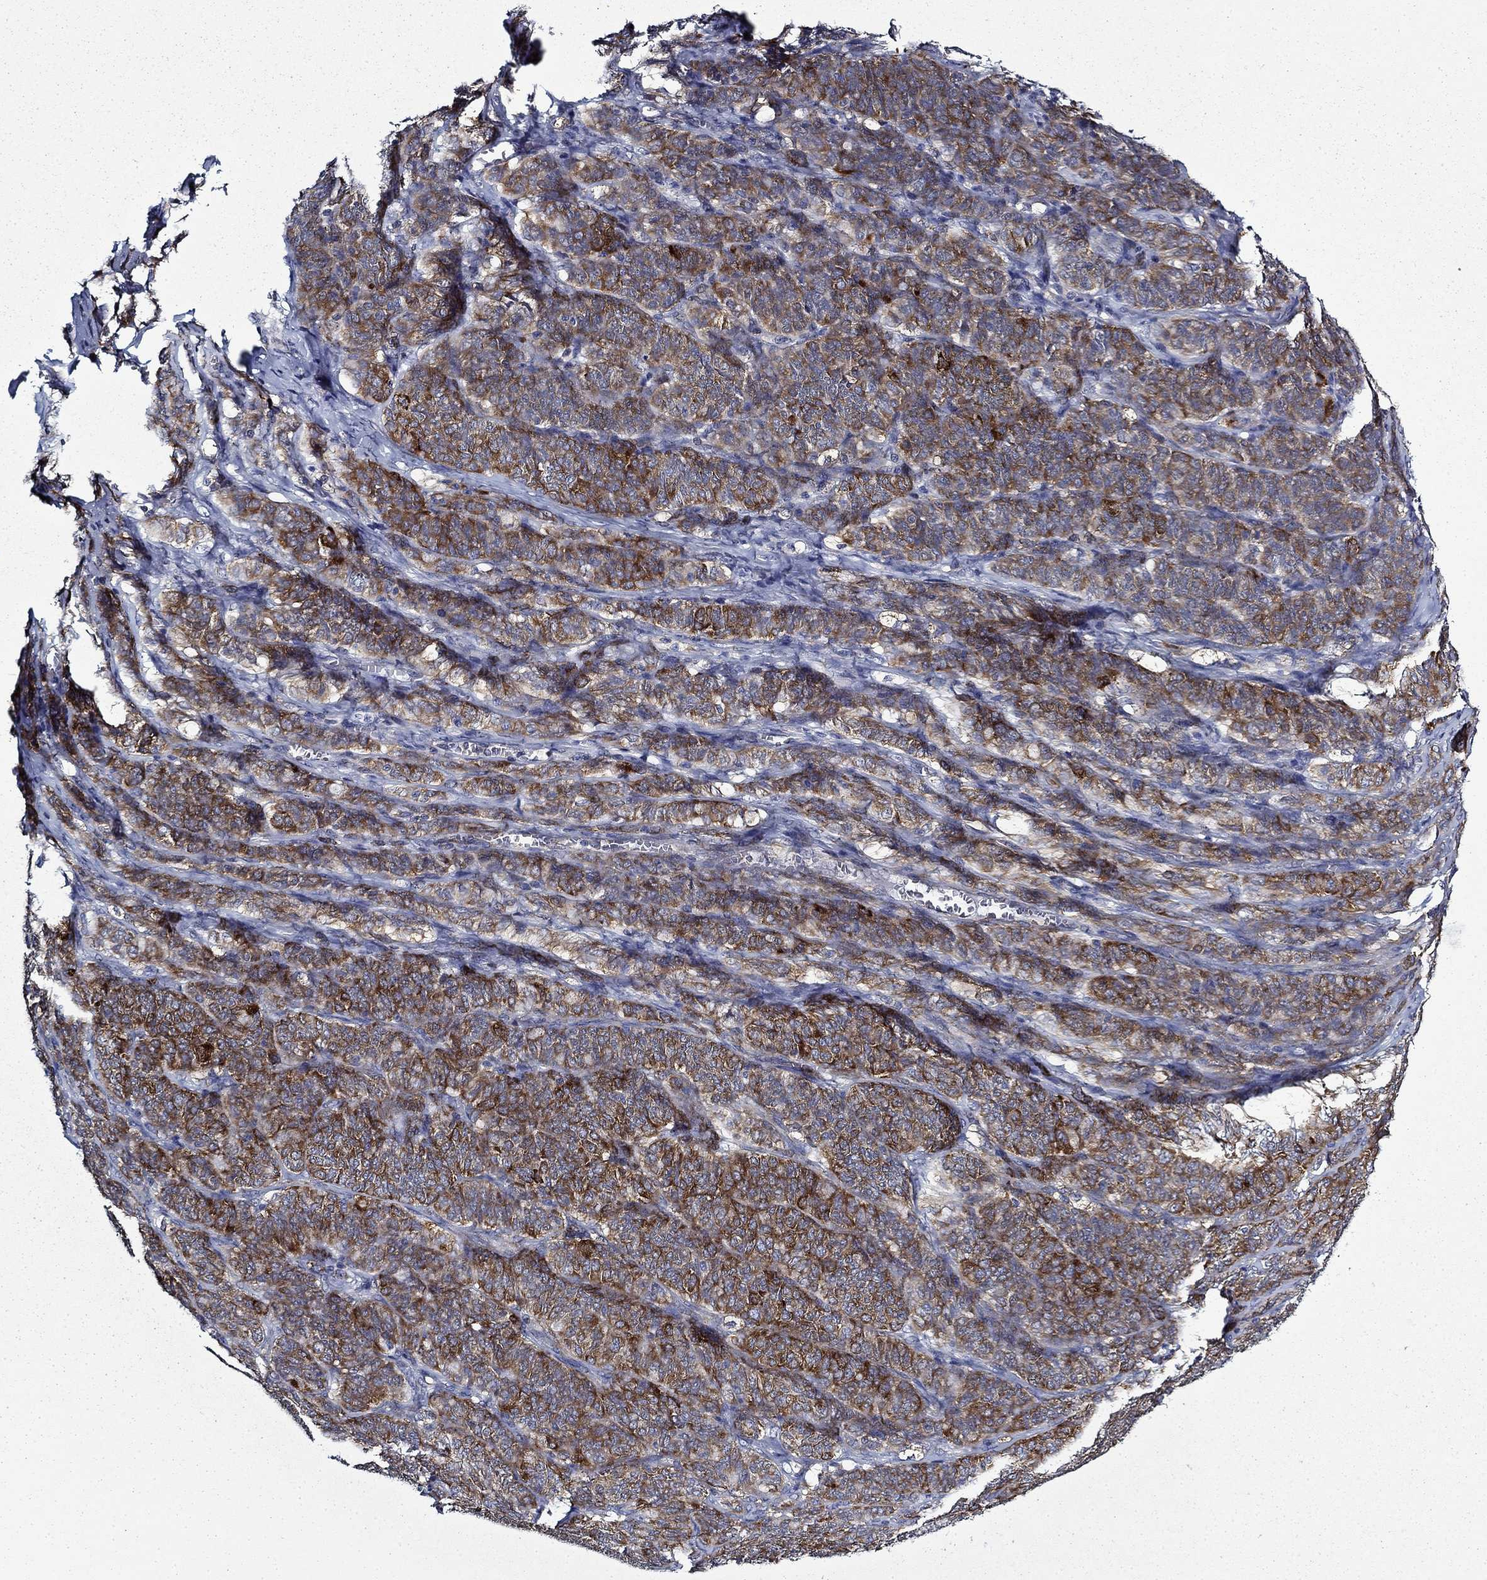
{"staining": {"intensity": "strong", "quantity": ">75%", "location": "cytoplasmic/membranous"}, "tissue": "ovarian cancer", "cell_type": "Tumor cells", "image_type": "cancer", "snomed": [{"axis": "morphology", "description": "Carcinoma, endometroid"}, {"axis": "topography", "description": "Ovary"}], "caption": "Endometroid carcinoma (ovarian) stained for a protein (brown) reveals strong cytoplasmic/membranous positive positivity in approximately >75% of tumor cells.", "gene": "FXR1", "patient": {"sex": "female", "age": 80}}